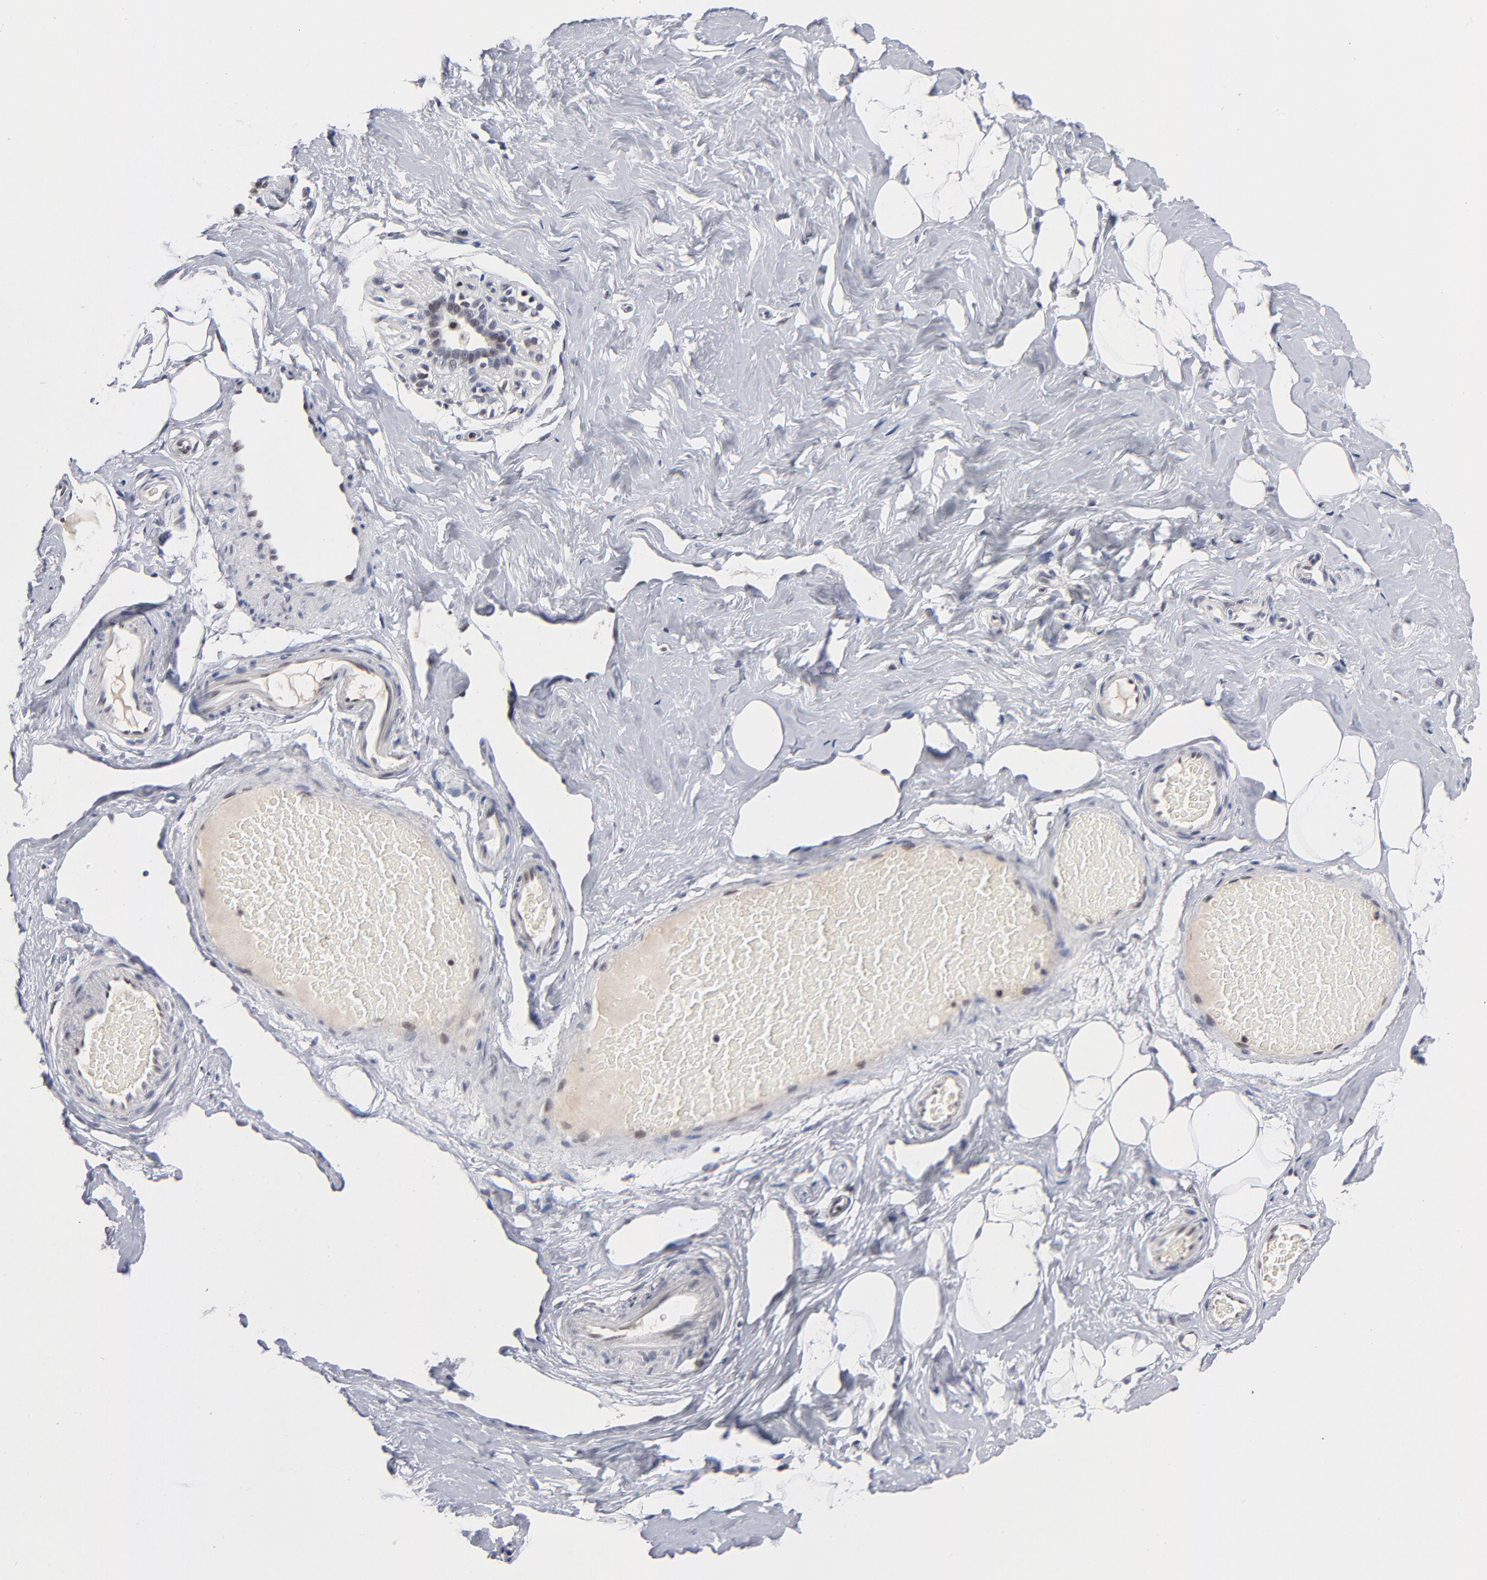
{"staining": {"intensity": "negative", "quantity": "none", "location": "none"}, "tissue": "breast", "cell_type": "Adipocytes", "image_type": "normal", "snomed": [{"axis": "morphology", "description": "Normal tissue, NOS"}, {"axis": "topography", "description": "Breast"}, {"axis": "topography", "description": "Soft tissue"}], "caption": "An immunohistochemistry (IHC) photomicrograph of unremarkable breast is shown. There is no staining in adipocytes of breast. The staining was performed using DAB (3,3'-diaminobenzidine) to visualize the protein expression in brown, while the nuclei were stained in blue with hematoxylin (Magnification: 20x).", "gene": "MAX", "patient": {"sex": "female", "age": 75}}